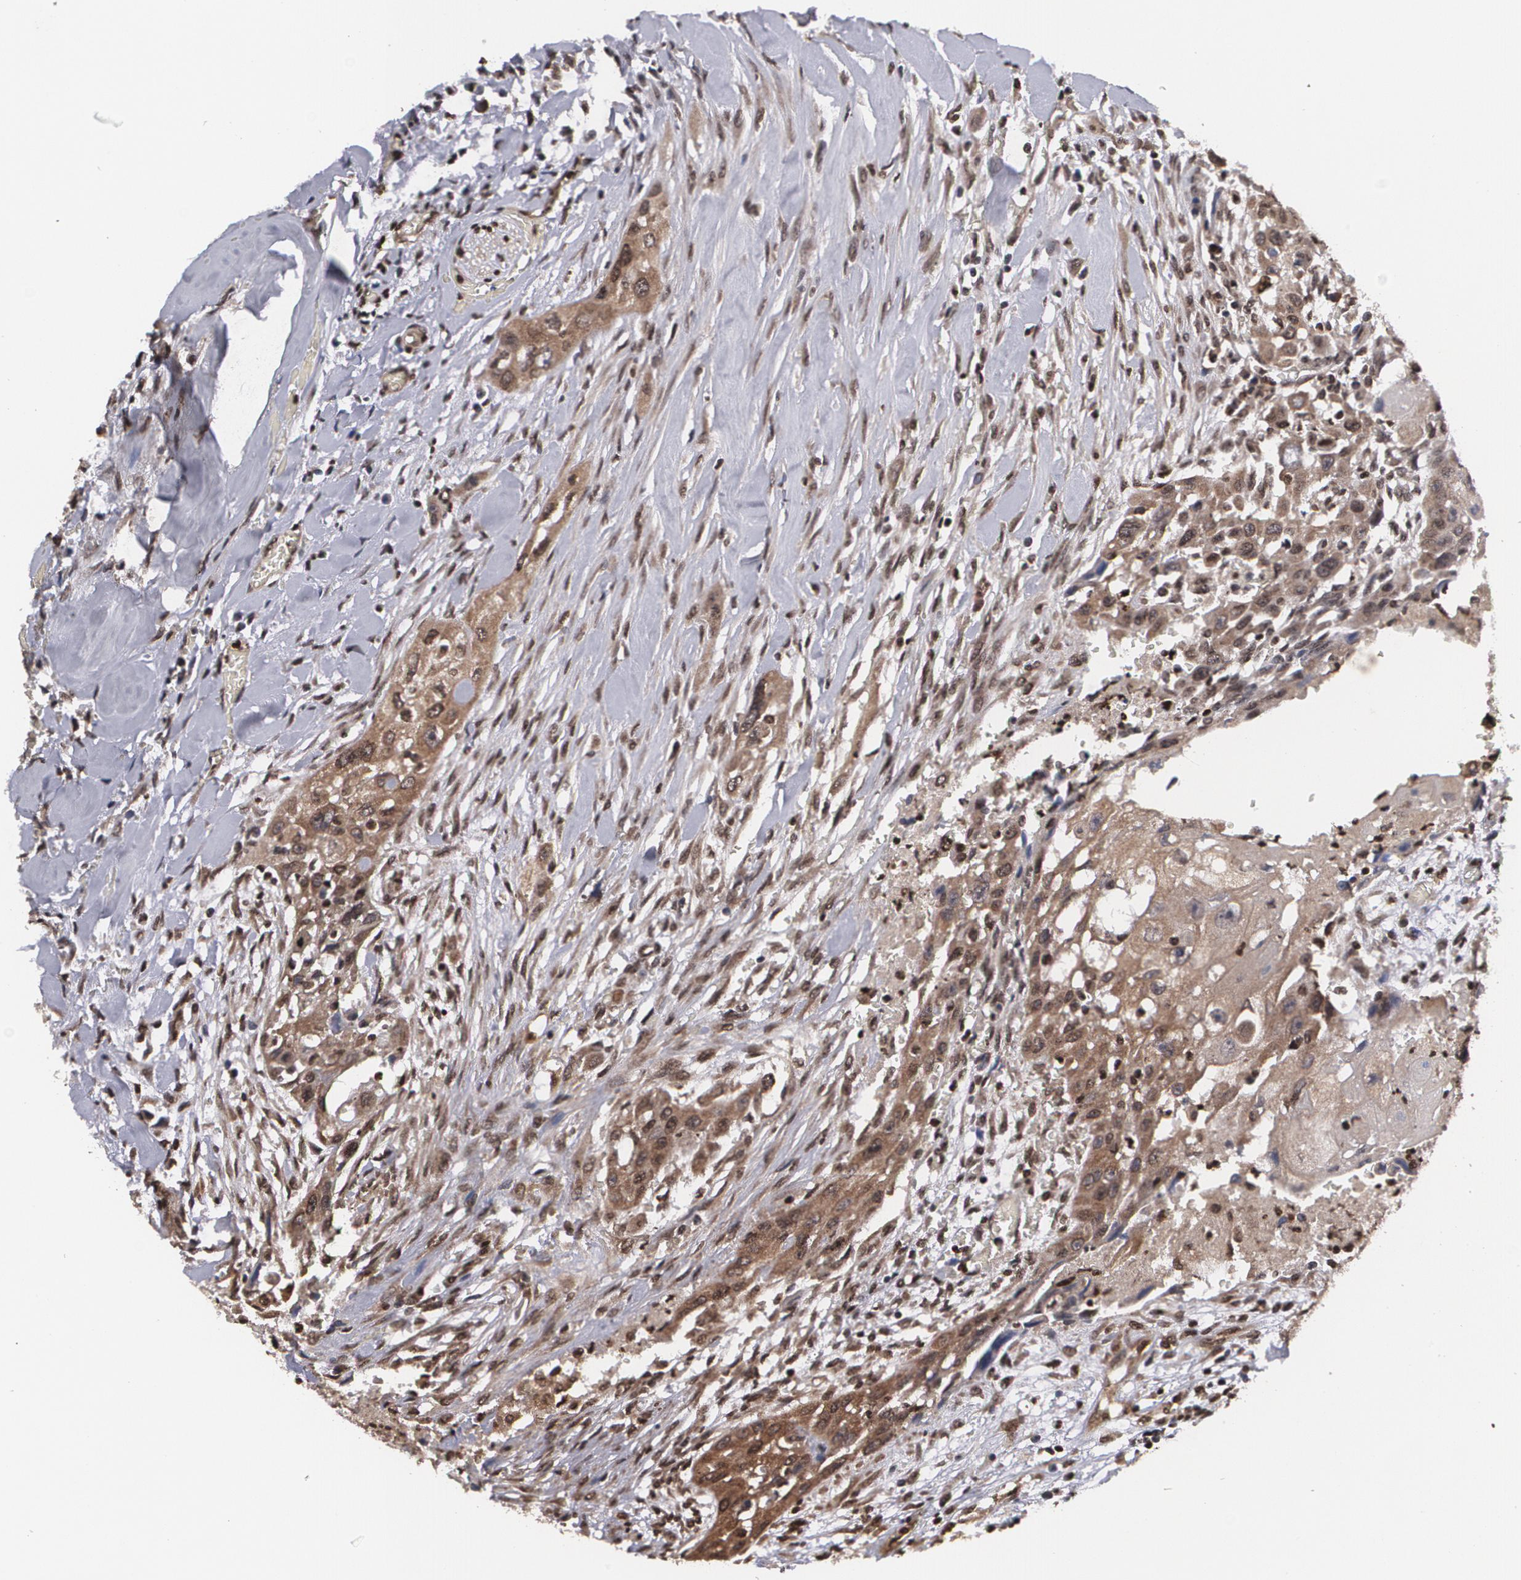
{"staining": {"intensity": "moderate", "quantity": ">75%", "location": "cytoplasmic/membranous,nuclear"}, "tissue": "head and neck cancer", "cell_type": "Tumor cells", "image_type": "cancer", "snomed": [{"axis": "morphology", "description": "Neoplasm, malignant, NOS"}, {"axis": "topography", "description": "Salivary gland"}, {"axis": "topography", "description": "Head-Neck"}], "caption": "Immunohistochemistry (IHC) of head and neck cancer (neoplasm (malignant)) demonstrates medium levels of moderate cytoplasmic/membranous and nuclear positivity in approximately >75% of tumor cells. Nuclei are stained in blue.", "gene": "MVP", "patient": {"sex": "male", "age": 43}}